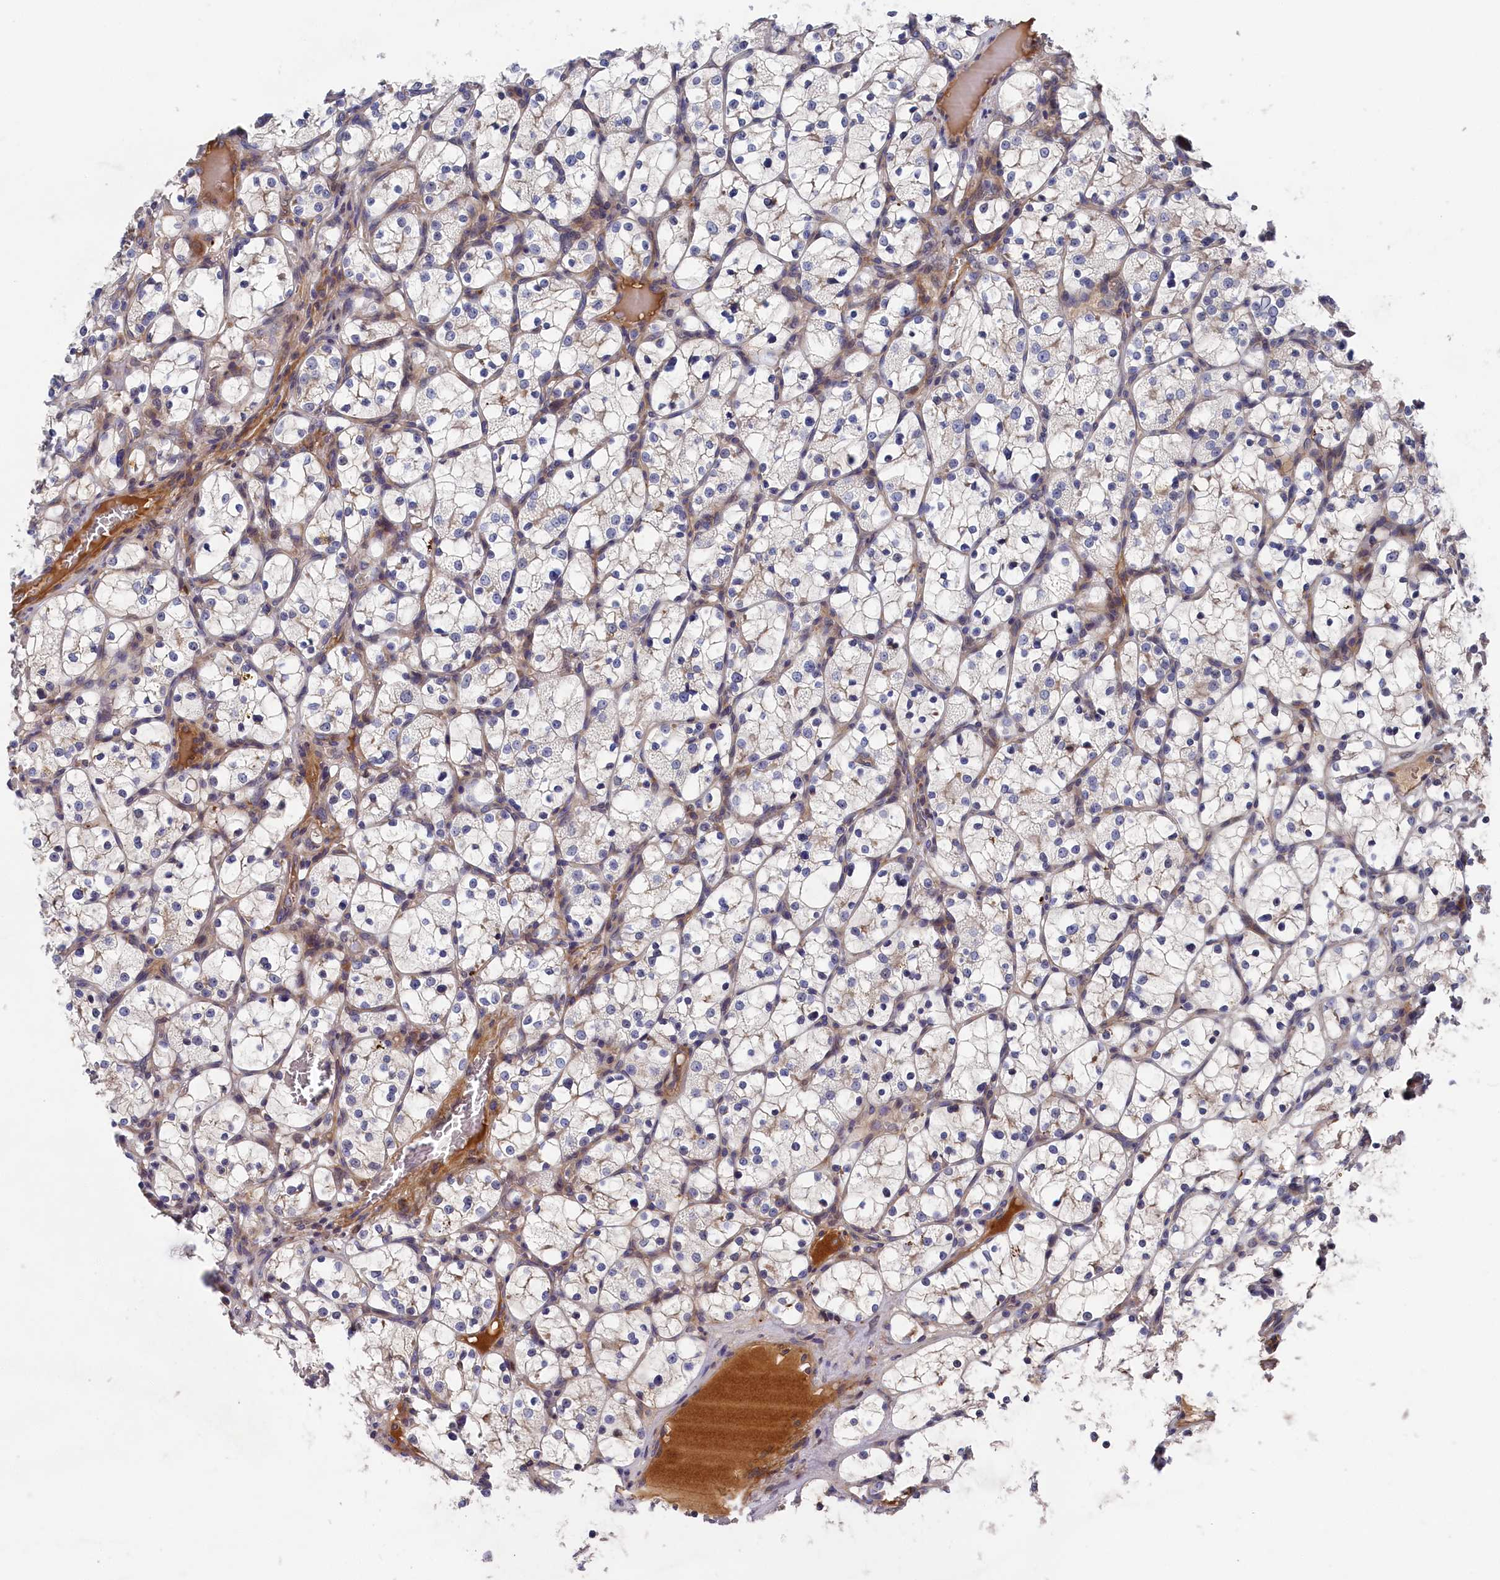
{"staining": {"intensity": "weak", "quantity": "<25%", "location": "cytoplasmic/membranous"}, "tissue": "renal cancer", "cell_type": "Tumor cells", "image_type": "cancer", "snomed": [{"axis": "morphology", "description": "Adenocarcinoma, NOS"}, {"axis": "topography", "description": "Kidney"}], "caption": "Protein analysis of adenocarcinoma (renal) demonstrates no significant staining in tumor cells.", "gene": "CYB5D2", "patient": {"sex": "female", "age": 69}}